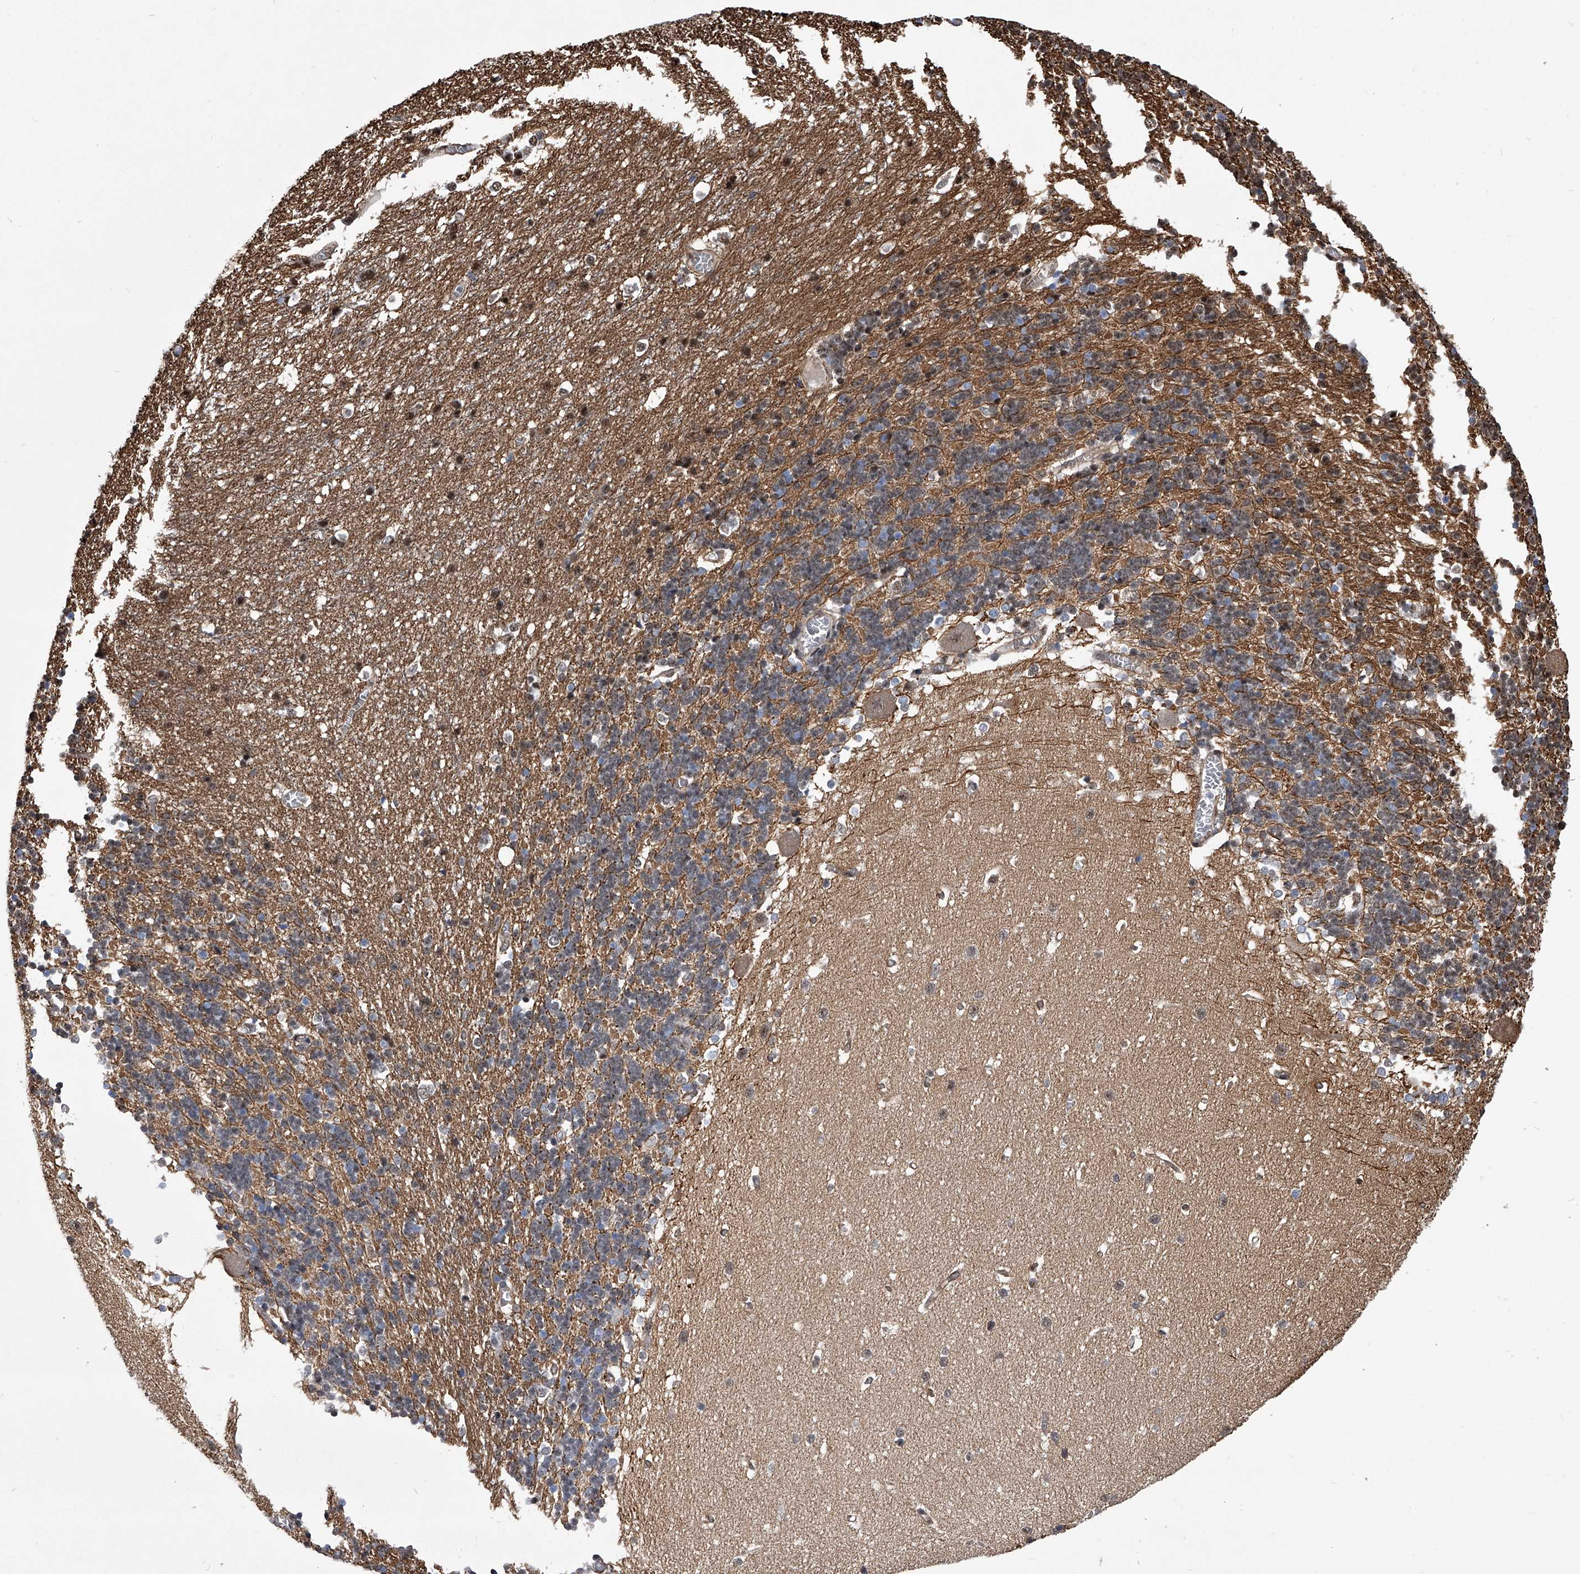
{"staining": {"intensity": "weak", "quantity": "<25%", "location": "nuclear"}, "tissue": "cerebellum", "cell_type": "Cells in granular layer", "image_type": "normal", "snomed": [{"axis": "morphology", "description": "Normal tissue, NOS"}, {"axis": "topography", "description": "Cerebellum"}], "caption": "Immunohistochemistry of unremarkable cerebellum displays no positivity in cells in granular layer.", "gene": "ZNF76", "patient": {"sex": "male", "age": 37}}